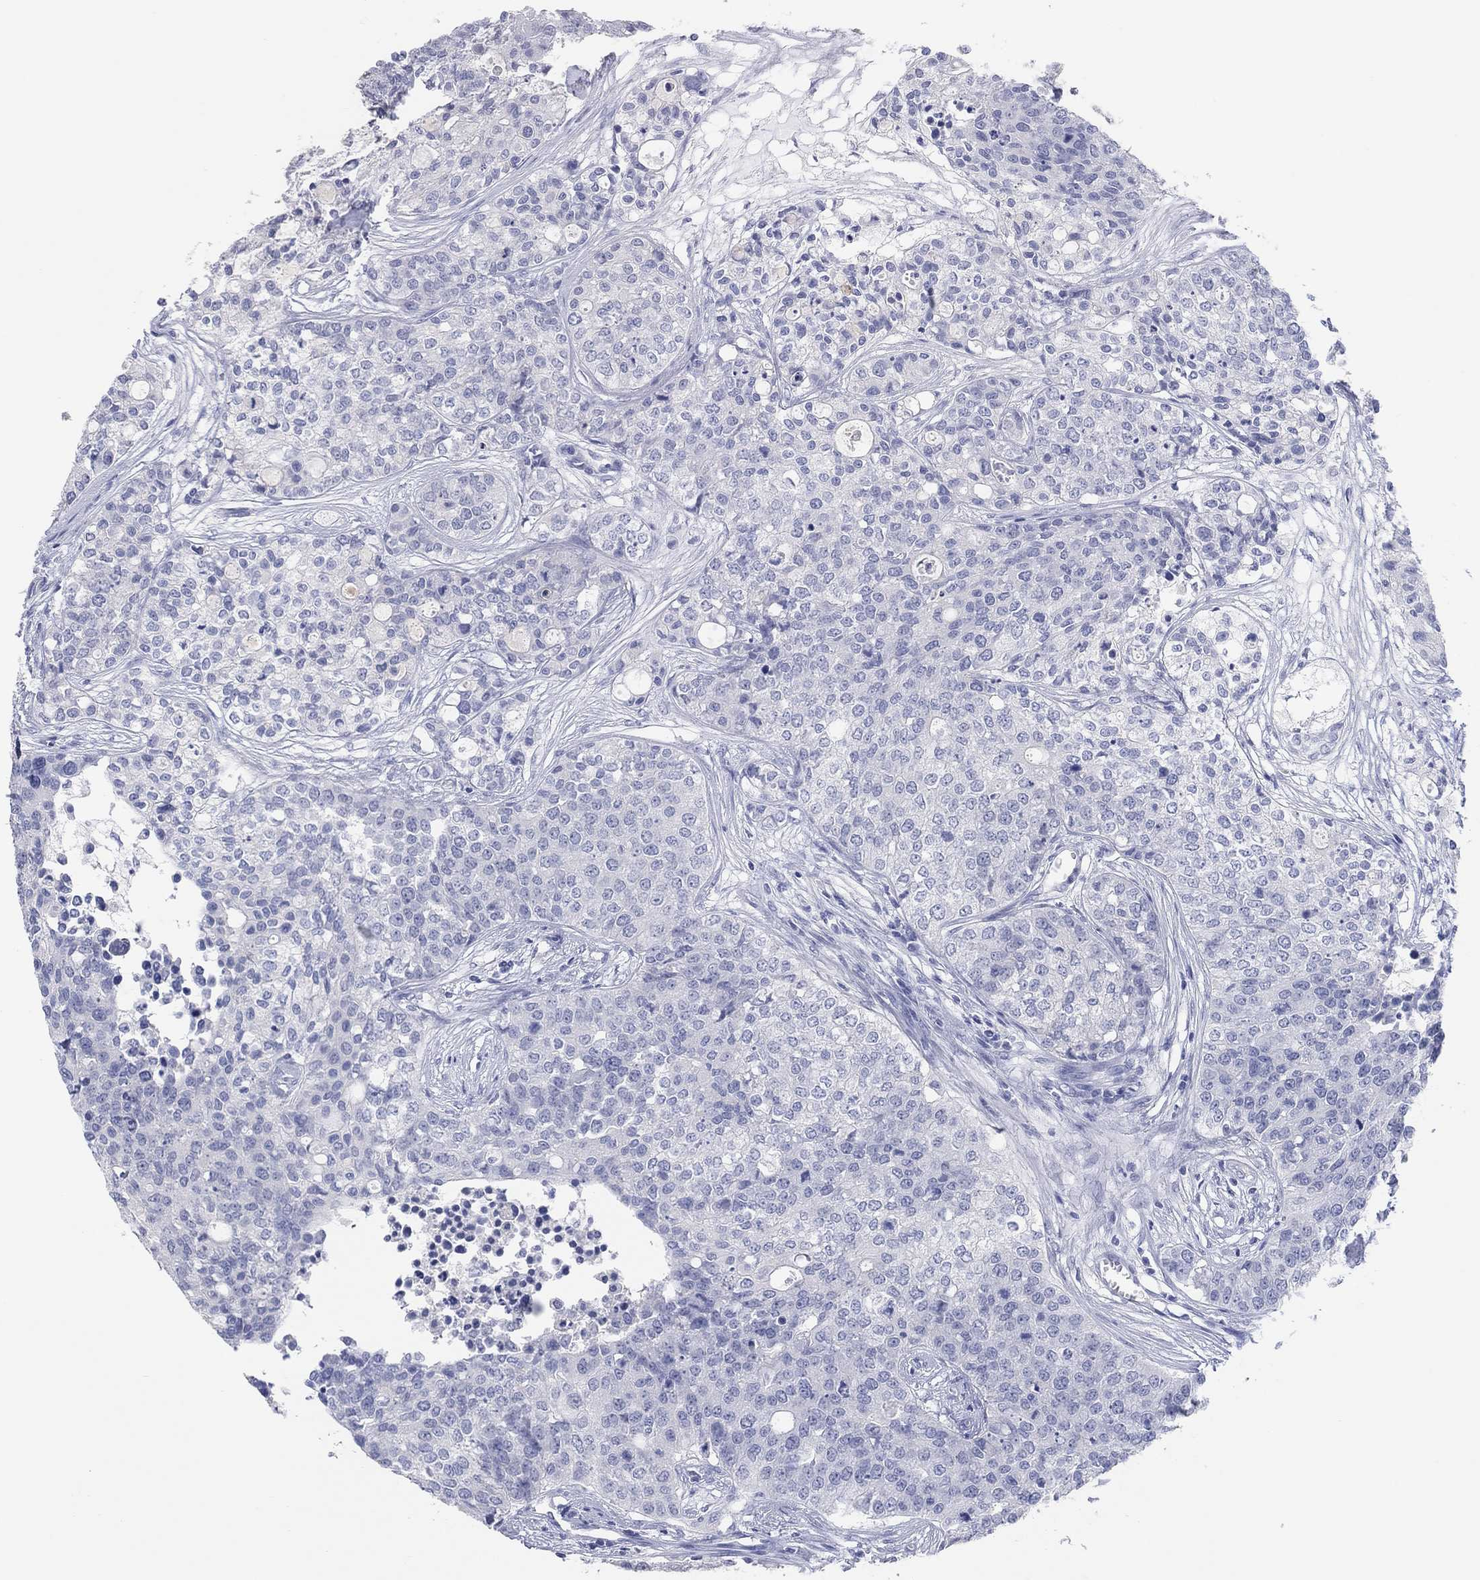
{"staining": {"intensity": "negative", "quantity": "none", "location": "none"}, "tissue": "carcinoid", "cell_type": "Tumor cells", "image_type": "cancer", "snomed": [{"axis": "morphology", "description": "Carcinoid, malignant, NOS"}, {"axis": "topography", "description": "Colon"}], "caption": "There is no significant expression in tumor cells of carcinoid (malignant). (Brightfield microscopy of DAB (3,3'-diaminobenzidine) IHC at high magnification).", "gene": "CPNE6", "patient": {"sex": "male", "age": 81}}